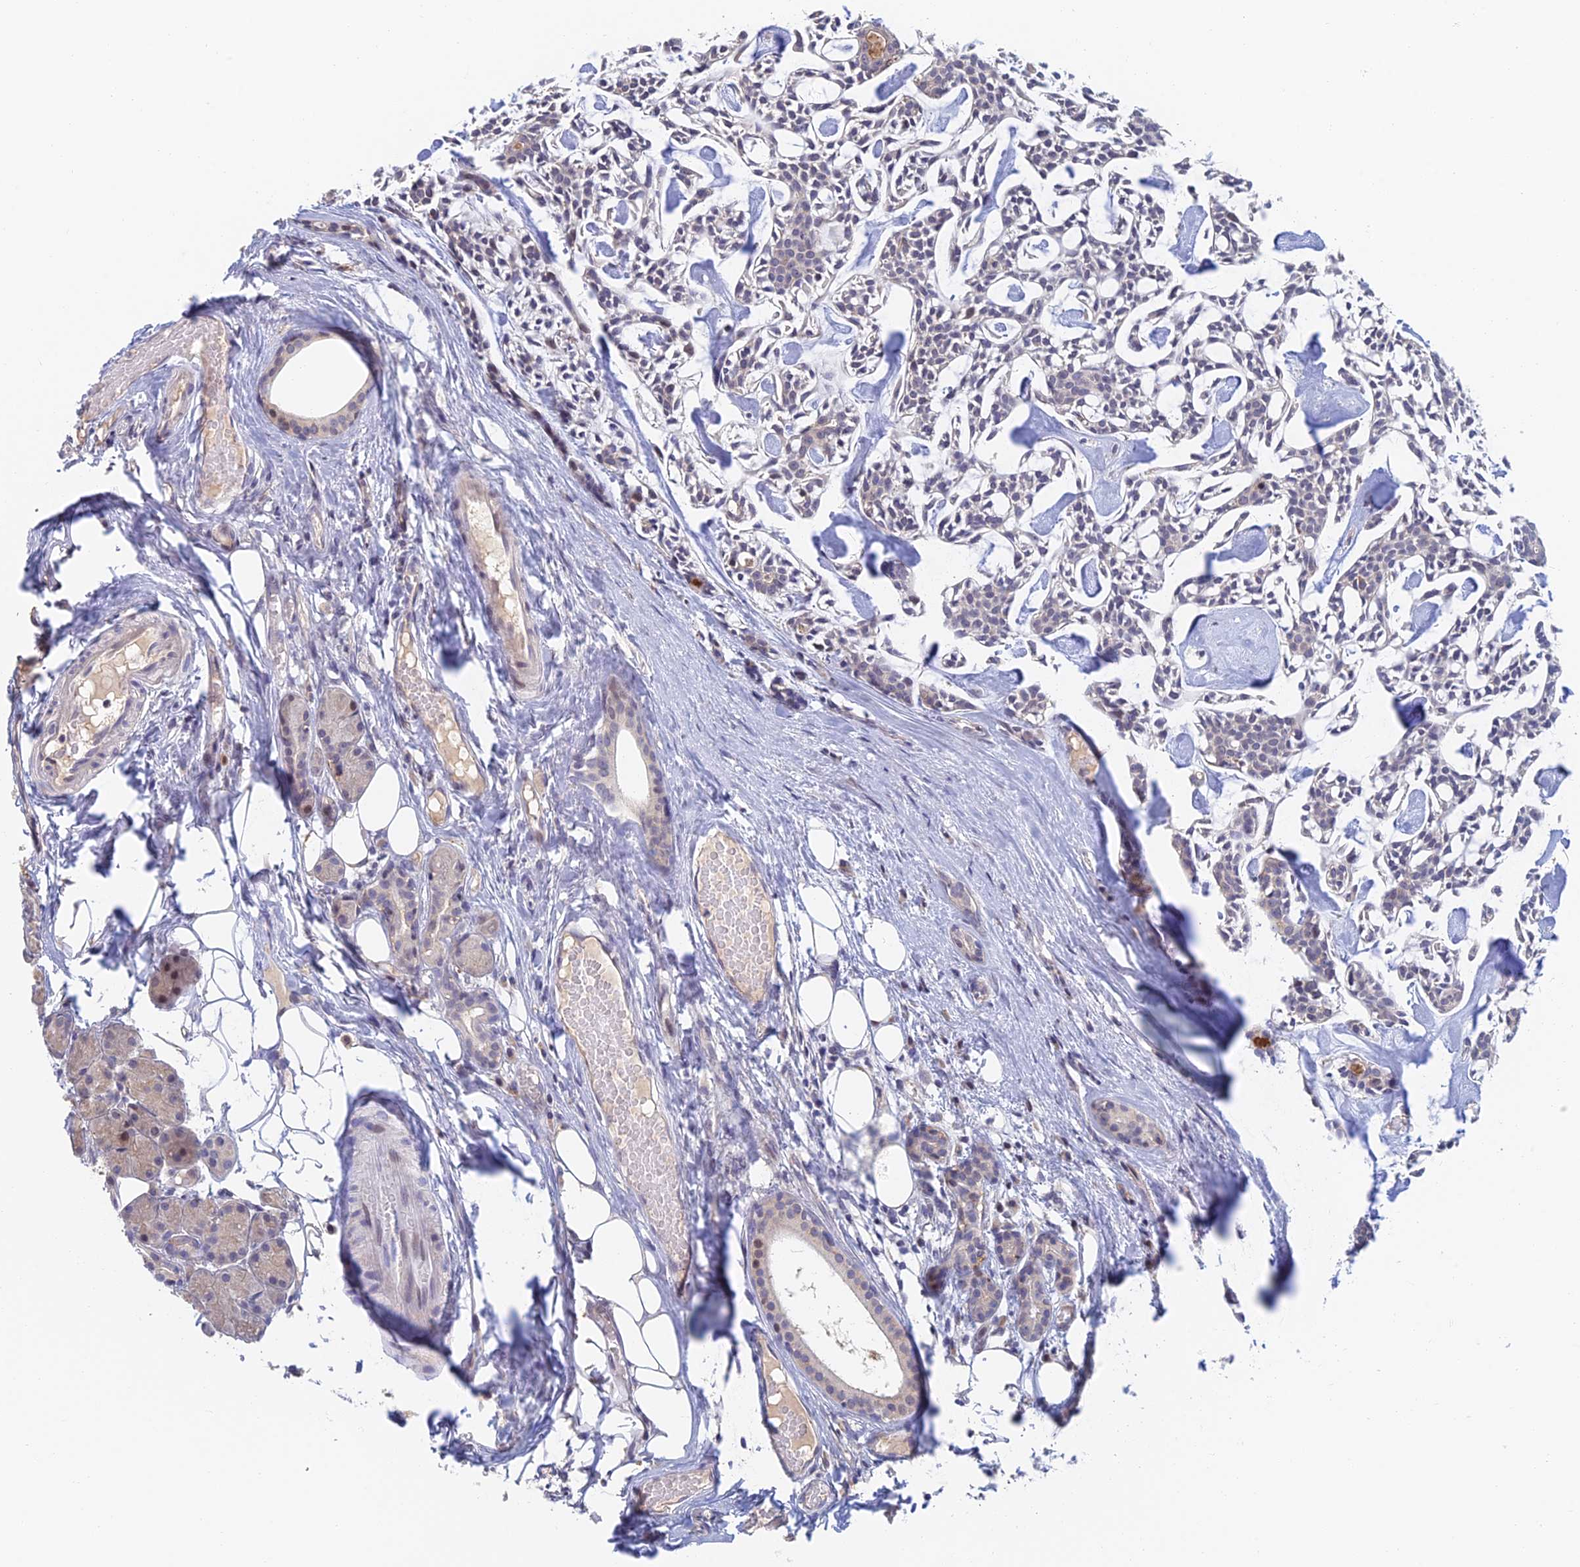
{"staining": {"intensity": "negative", "quantity": "none", "location": "none"}, "tissue": "head and neck cancer", "cell_type": "Tumor cells", "image_type": "cancer", "snomed": [{"axis": "morphology", "description": "Adenocarcinoma, NOS"}, {"axis": "topography", "description": "Salivary gland"}, {"axis": "topography", "description": "Head-Neck"}], "caption": "Human head and neck cancer stained for a protein using IHC demonstrates no expression in tumor cells.", "gene": "ZUP1", "patient": {"sex": "male", "age": 55}}